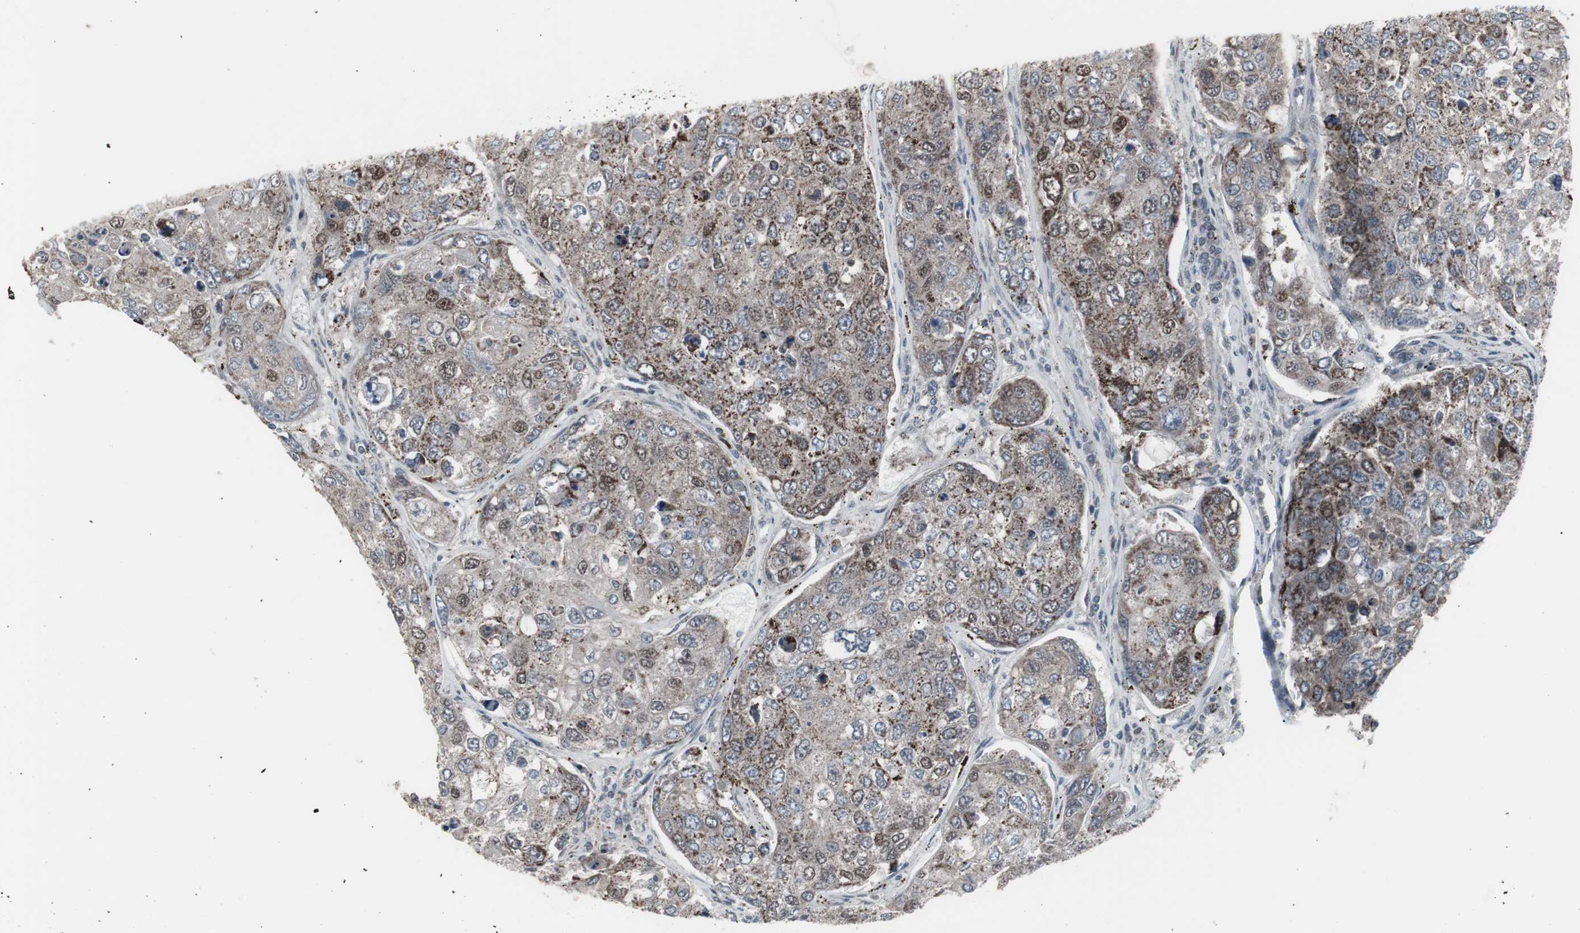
{"staining": {"intensity": "moderate", "quantity": ">75%", "location": "cytoplasmic/membranous,nuclear"}, "tissue": "urothelial cancer", "cell_type": "Tumor cells", "image_type": "cancer", "snomed": [{"axis": "morphology", "description": "Urothelial carcinoma, High grade"}, {"axis": "topography", "description": "Lymph node"}, {"axis": "topography", "description": "Urinary bladder"}], "caption": "Urothelial cancer stained with a brown dye demonstrates moderate cytoplasmic/membranous and nuclear positive positivity in about >75% of tumor cells.", "gene": "RXRA", "patient": {"sex": "male", "age": 51}}